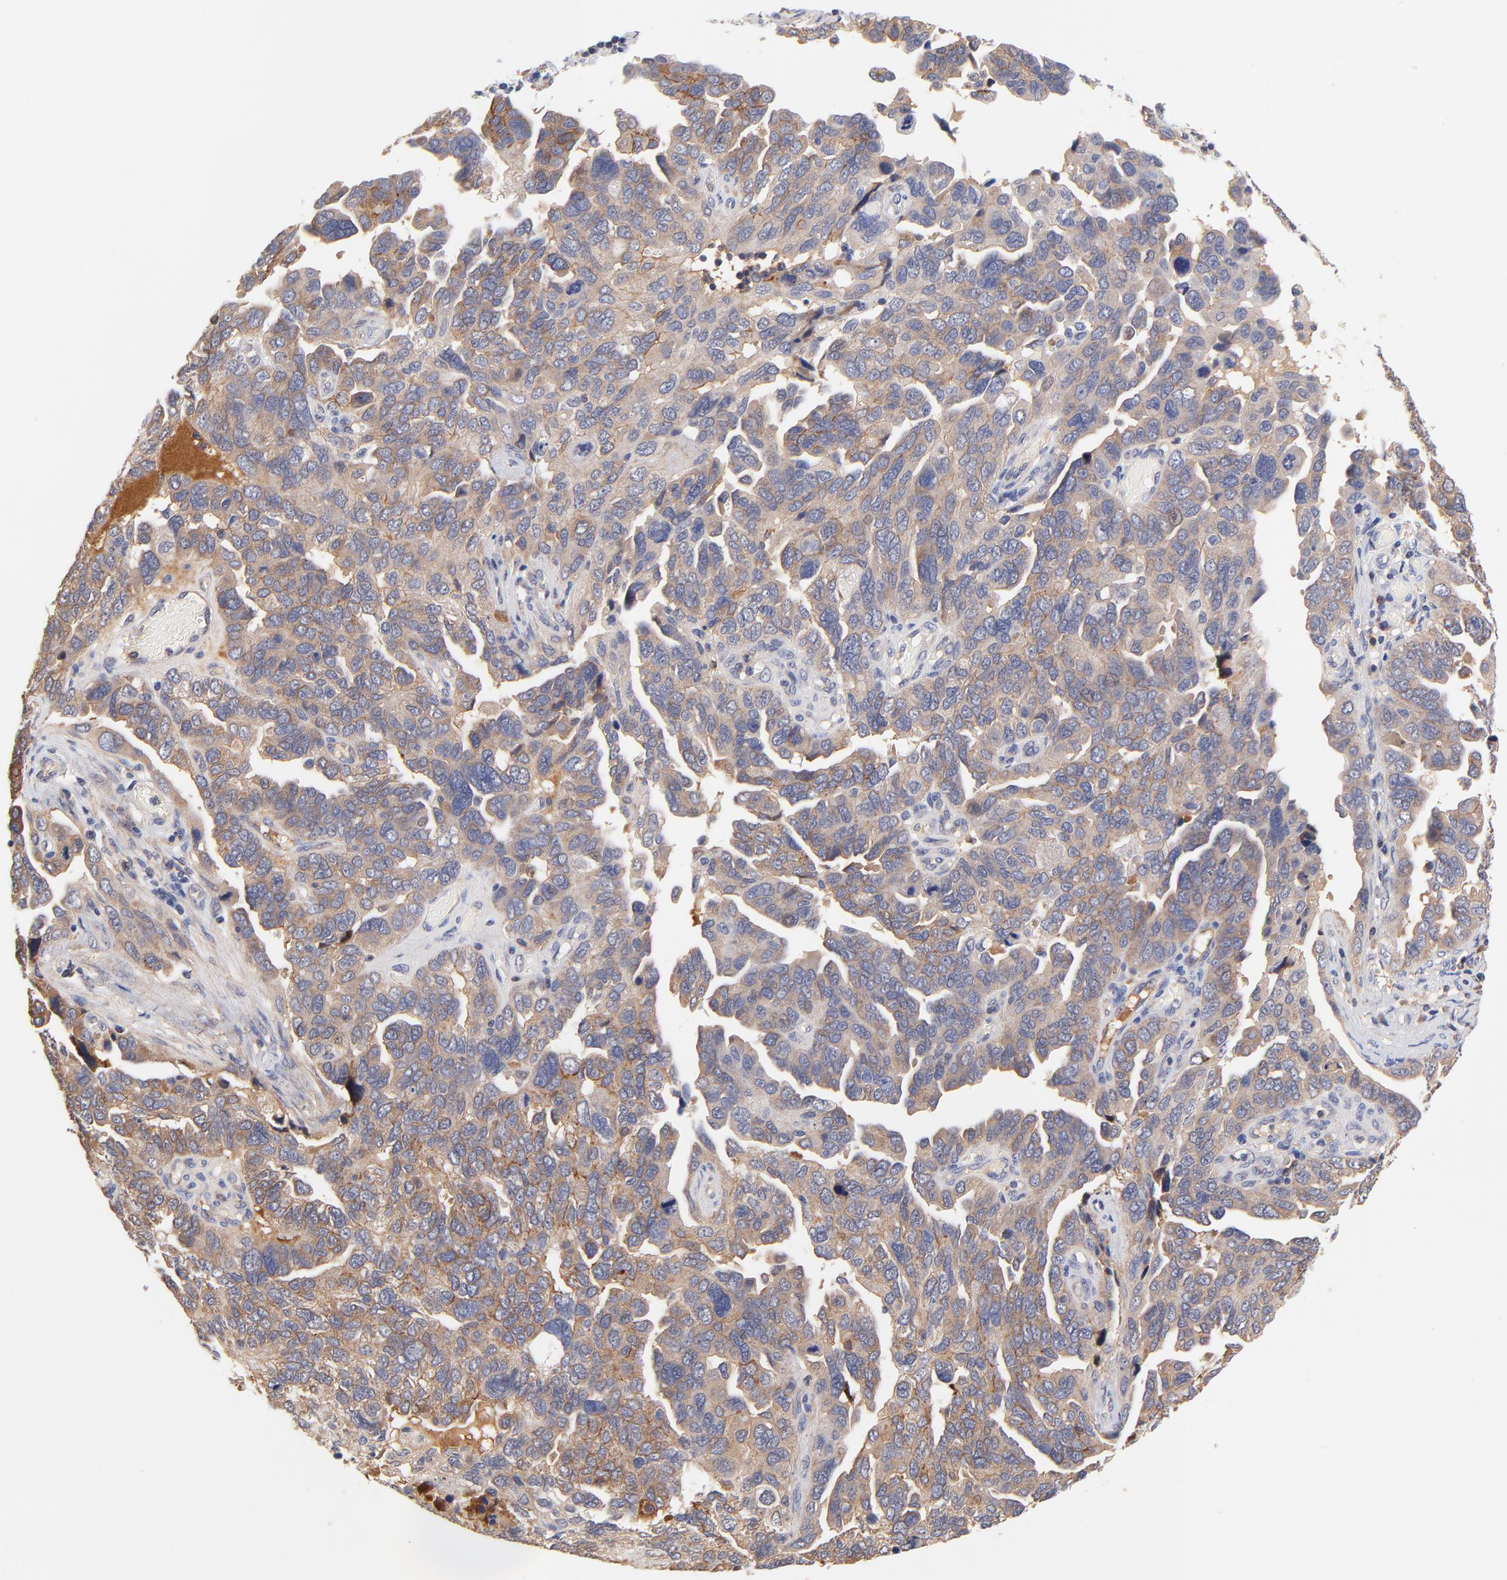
{"staining": {"intensity": "moderate", "quantity": ">75%", "location": "cytoplasmic/membranous"}, "tissue": "ovarian cancer", "cell_type": "Tumor cells", "image_type": "cancer", "snomed": [{"axis": "morphology", "description": "Cystadenocarcinoma, serous, NOS"}, {"axis": "topography", "description": "Ovary"}], "caption": "A brown stain labels moderate cytoplasmic/membranous positivity of a protein in ovarian serous cystadenocarcinoma tumor cells.", "gene": "PTK7", "patient": {"sex": "female", "age": 64}}